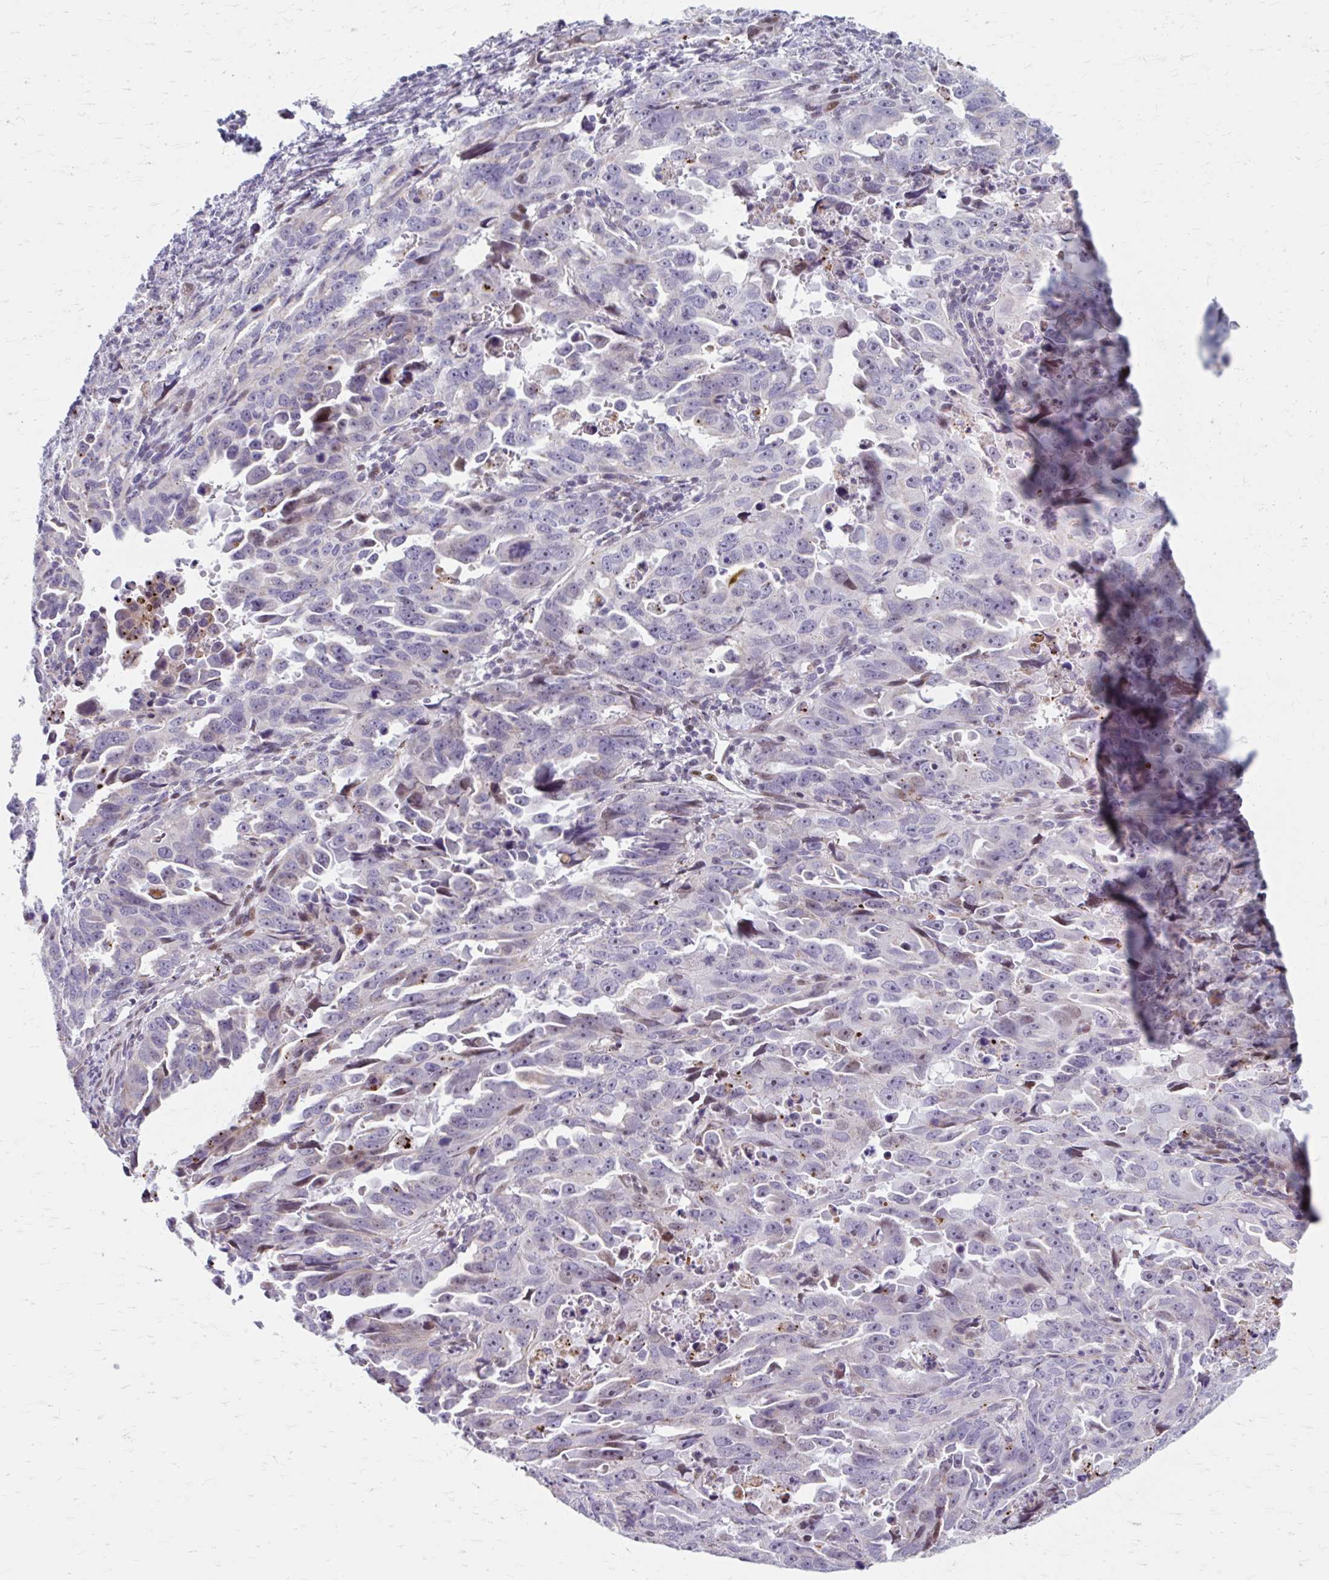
{"staining": {"intensity": "negative", "quantity": "none", "location": "none"}, "tissue": "endometrial cancer", "cell_type": "Tumor cells", "image_type": "cancer", "snomed": [{"axis": "morphology", "description": "Adenocarcinoma, NOS"}, {"axis": "topography", "description": "Endometrium"}], "caption": "An image of human endometrial cancer (adenocarcinoma) is negative for staining in tumor cells.", "gene": "BEAN1", "patient": {"sex": "female", "age": 65}}